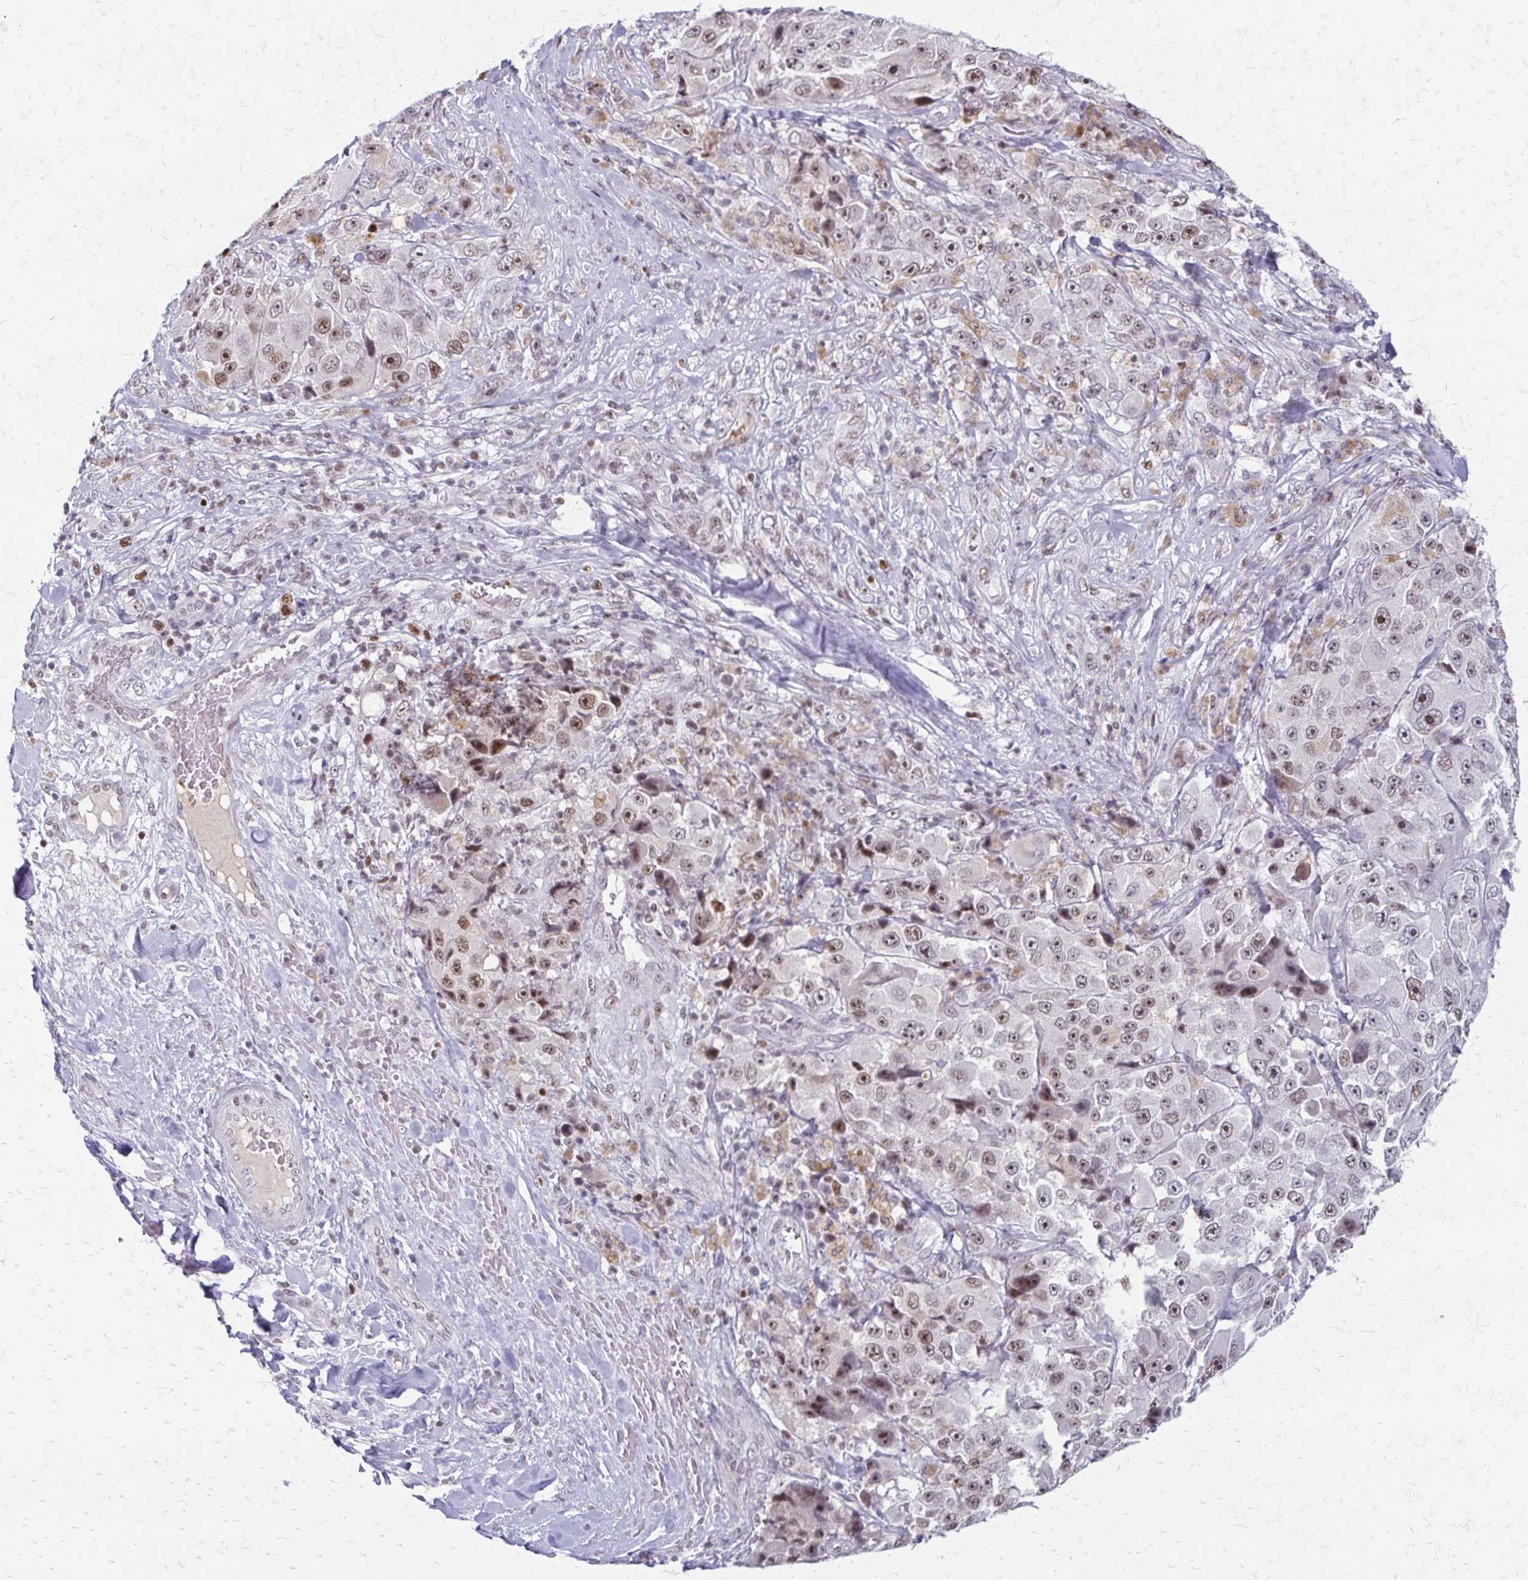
{"staining": {"intensity": "moderate", "quantity": ">75%", "location": "nuclear"}, "tissue": "melanoma", "cell_type": "Tumor cells", "image_type": "cancer", "snomed": [{"axis": "morphology", "description": "Malignant melanoma, Metastatic site"}, {"axis": "topography", "description": "Lymph node"}], "caption": "Protein expression analysis of malignant melanoma (metastatic site) shows moderate nuclear expression in about >75% of tumor cells. The protein is shown in brown color, while the nuclei are stained blue.", "gene": "EED", "patient": {"sex": "male", "age": 62}}